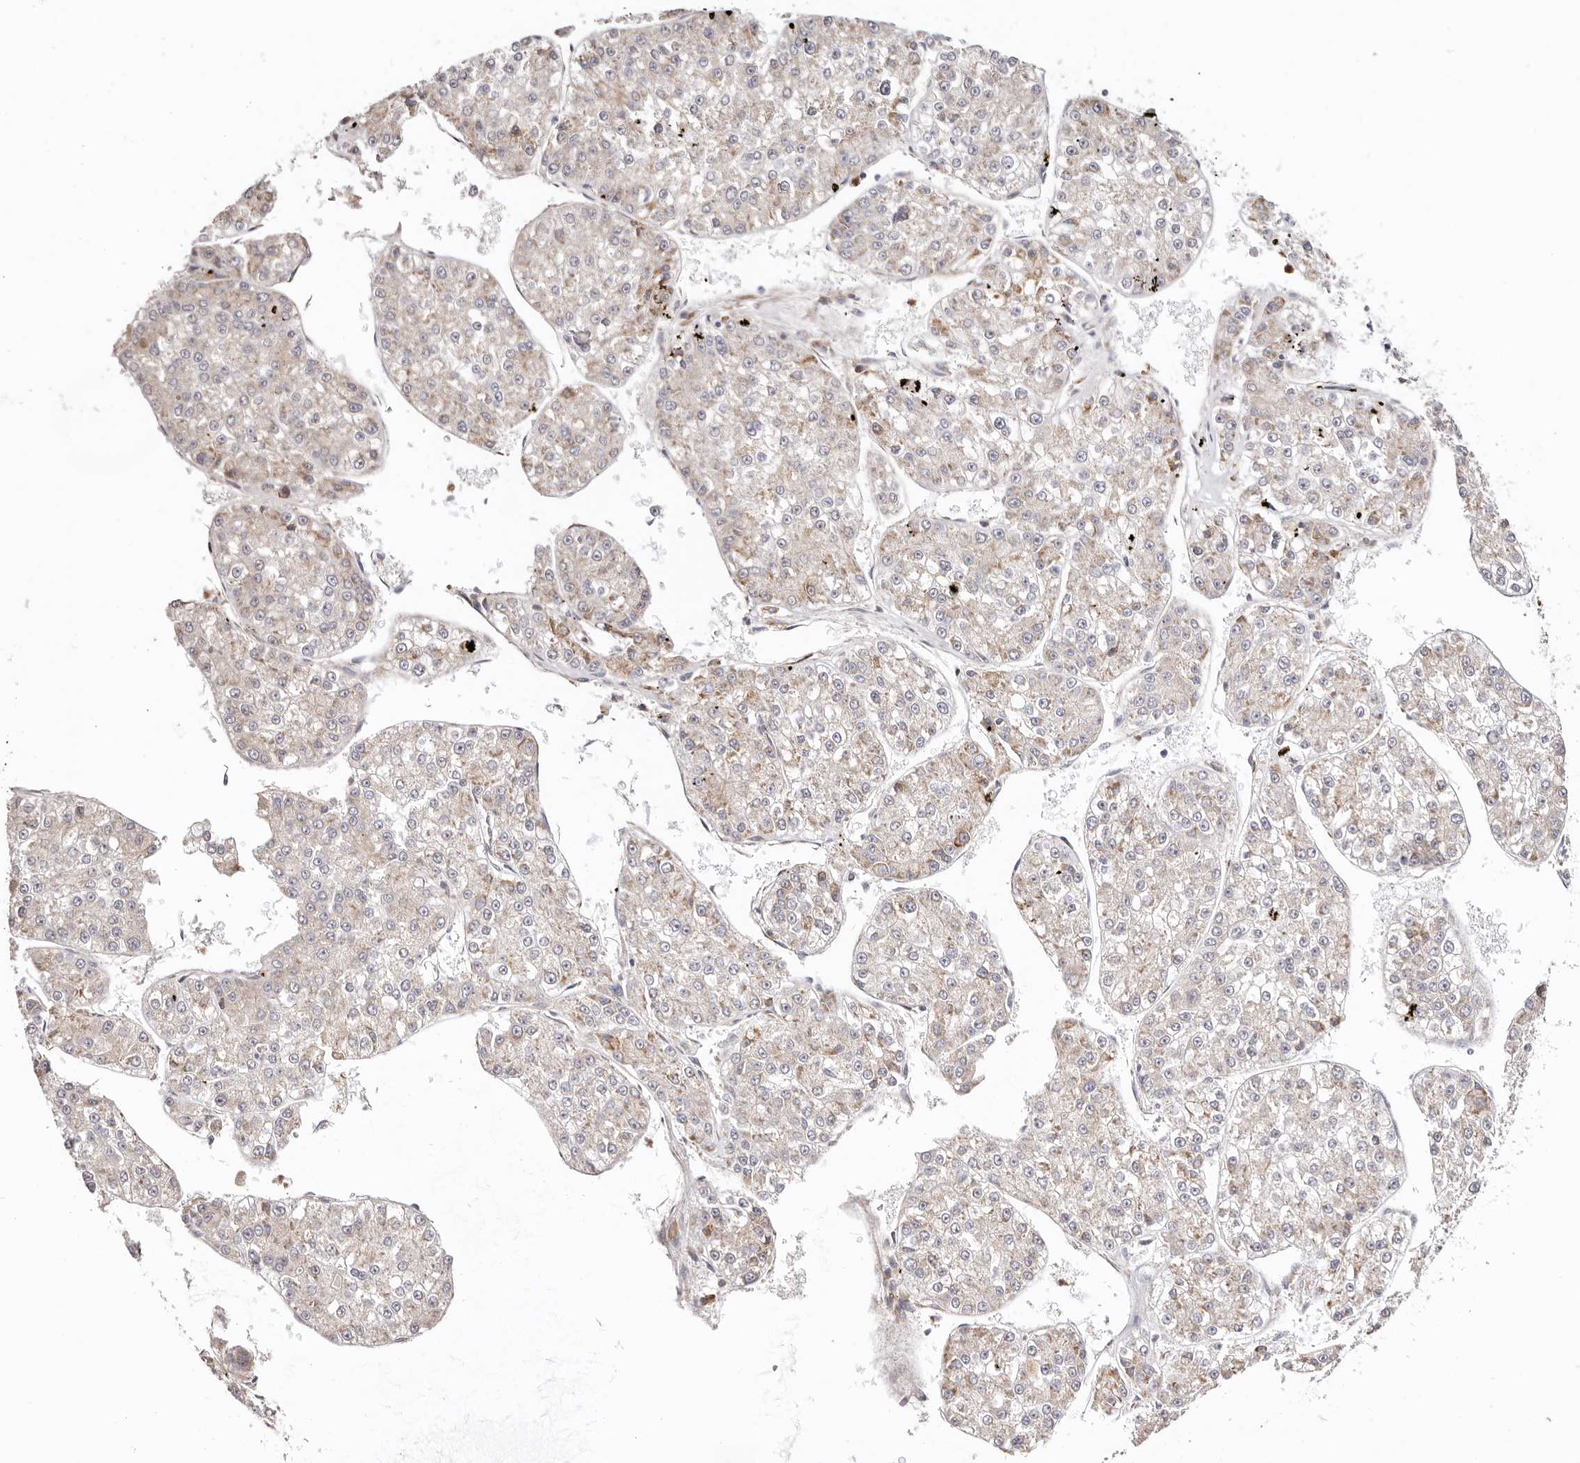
{"staining": {"intensity": "weak", "quantity": "25%-75%", "location": "cytoplasmic/membranous"}, "tissue": "liver cancer", "cell_type": "Tumor cells", "image_type": "cancer", "snomed": [{"axis": "morphology", "description": "Carcinoma, Hepatocellular, NOS"}, {"axis": "topography", "description": "Liver"}], "caption": "Tumor cells reveal low levels of weak cytoplasmic/membranous staining in approximately 25%-75% of cells in human hepatocellular carcinoma (liver).", "gene": "BCL2L15", "patient": {"sex": "female", "age": 73}}